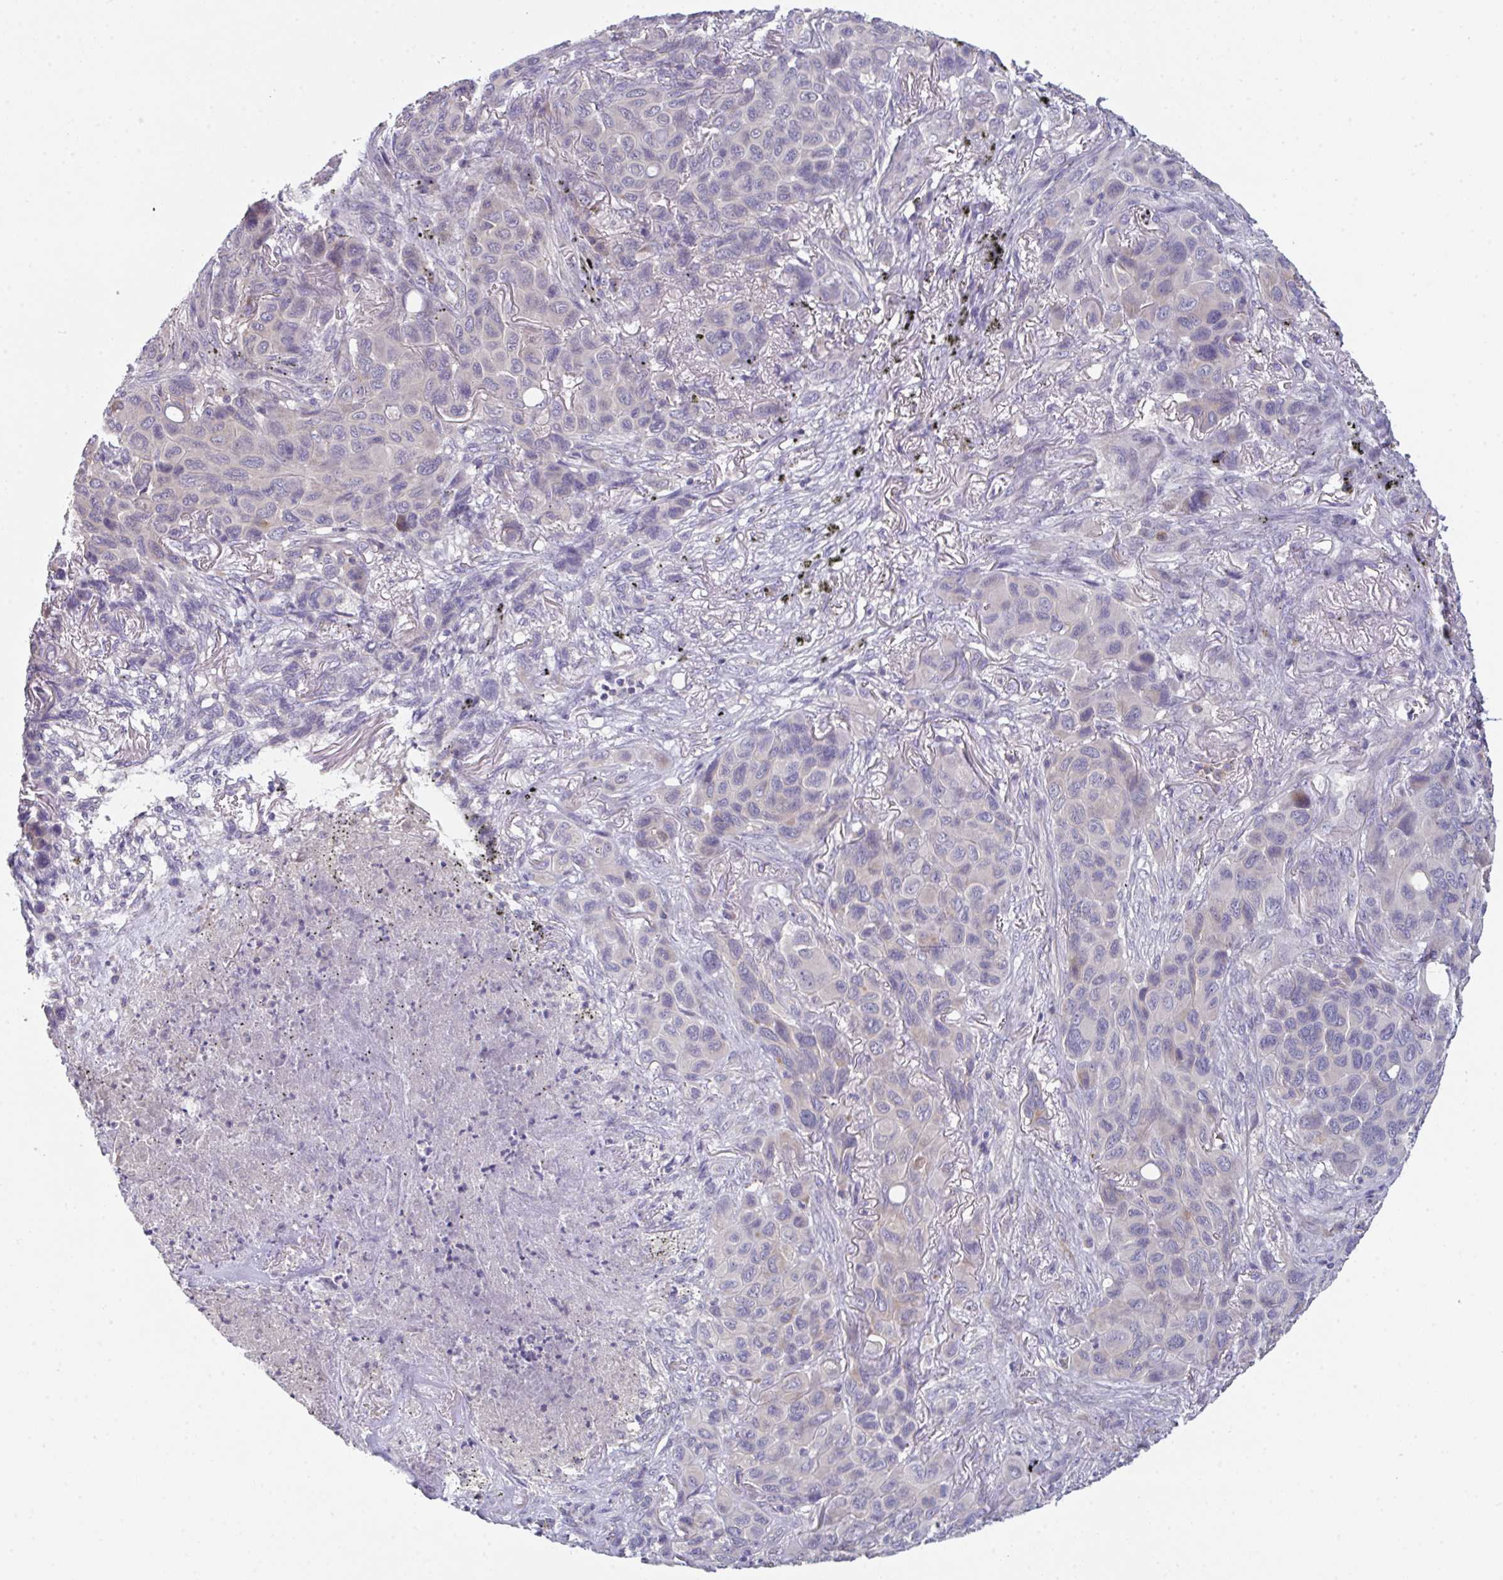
{"staining": {"intensity": "negative", "quantity": "none", "location": "none"}, "tissue": "melanoma", "cell_type": "Tumor cells", "image_type": "cancer", "snomed": [{"axis": "morphology", "description": "Malignant melanoma, Metastatic site"}, {"axis": "topography", "description": "Lung"}], "caption": "Immunohistochemical staining of malignant melanoma (metastatic site) exhibits no significant positivity in tumor cells.", "gene": "HGFAC", "patient": {"sex": "male", "age": 48}}